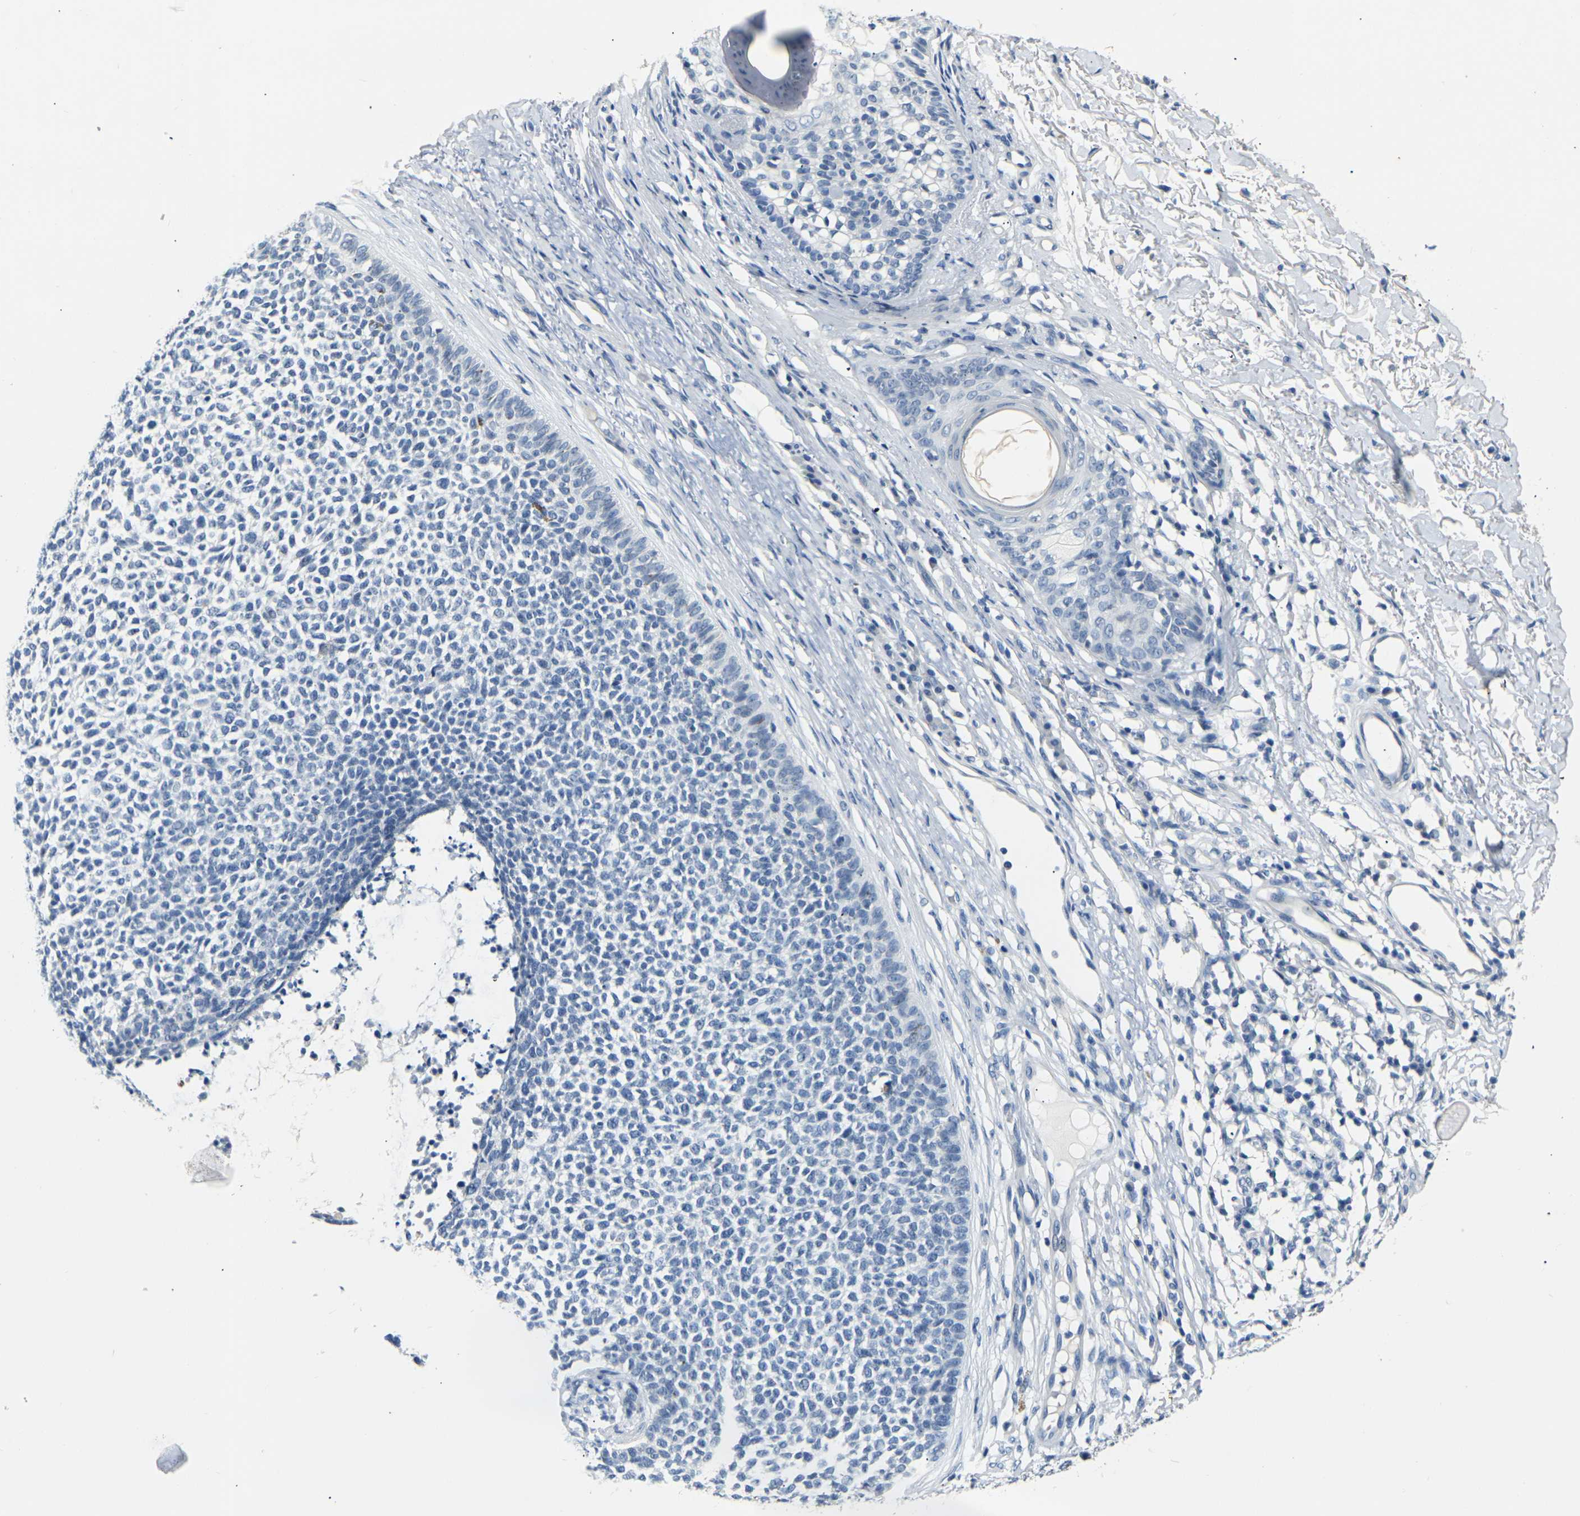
{"staining": {"intensity": "negative", "quantity": "none", "location": "none"}, "tissue": "skin cancer", "cell_type": "Tumor cells", "image_type": "cancer", "snomed": [{"axis": "morphology", "description": "Basal cell carcinoma"}, {"axis": "topography", "description": "Skin"}], "caption": "Protein analysis of skin cancer reveals no significant positivity in tumor cells. The staining is performed using DAB brown chromogen with nuclei counter-stained in using hematoxylin.", "gene": "CLDN7", "patient": {"sex": "female", "age": 84}}